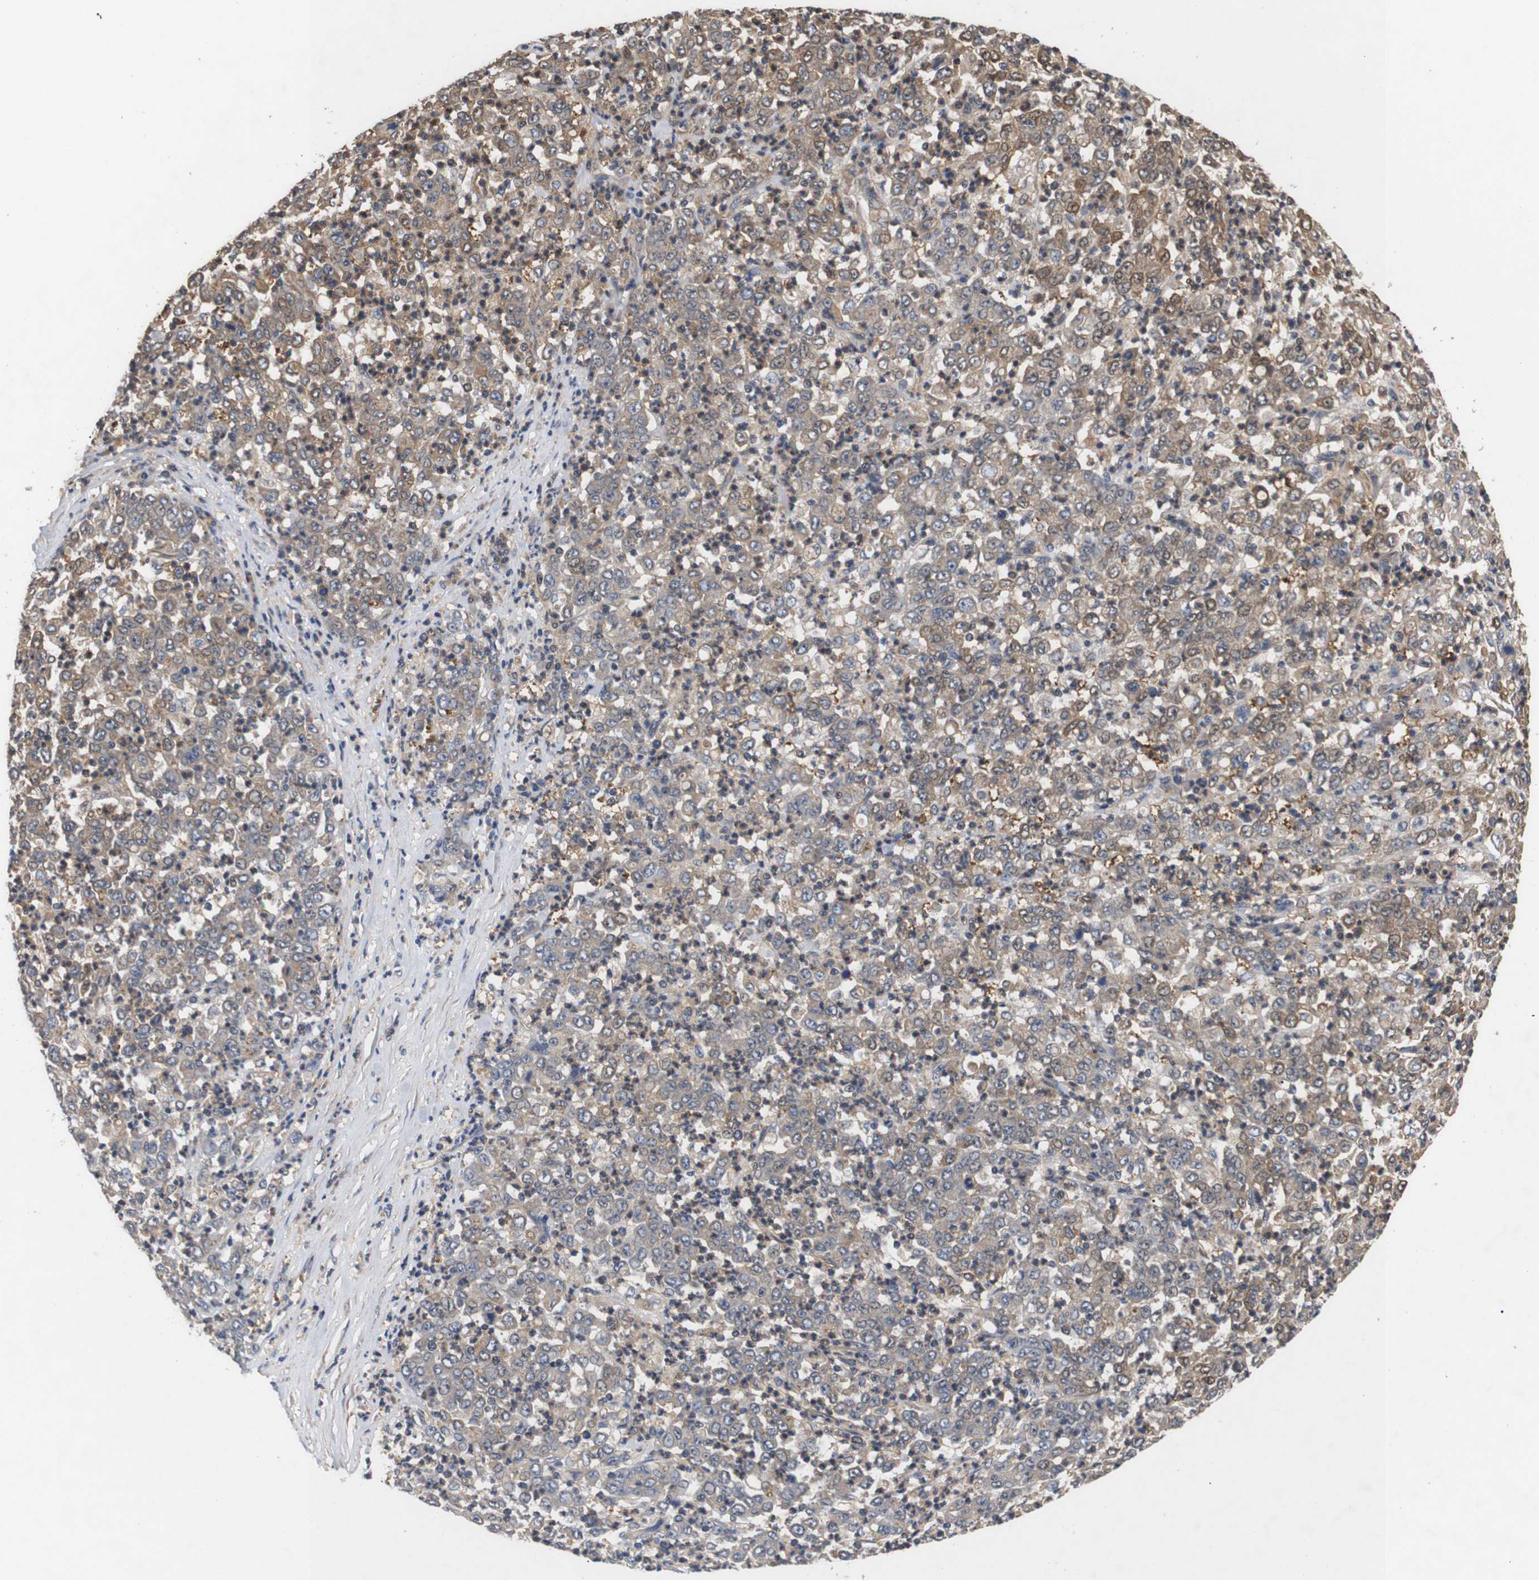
{"staining": {"intensity": "moderate", "quantity": ">75%", "location": "cytoplasmic/membranous"}, "tissue": "stomach cancer", "cell_type": "Tumor cells", "image_type": "cancer", "snomed": [{"axis": "morphology", "description": "Adenocarcinoma, NOS"}, {"axis": "topography", "description": "Stomach, lower"}], "caption": "Stomach cancer stained for a protein displays moderate cytoplasmic/membranous positivity in tumor cells. (IHC, brightfield microscopy, high magnification).", "gene": "DDR1", "patient": {"sex": "female", "age": 71}}